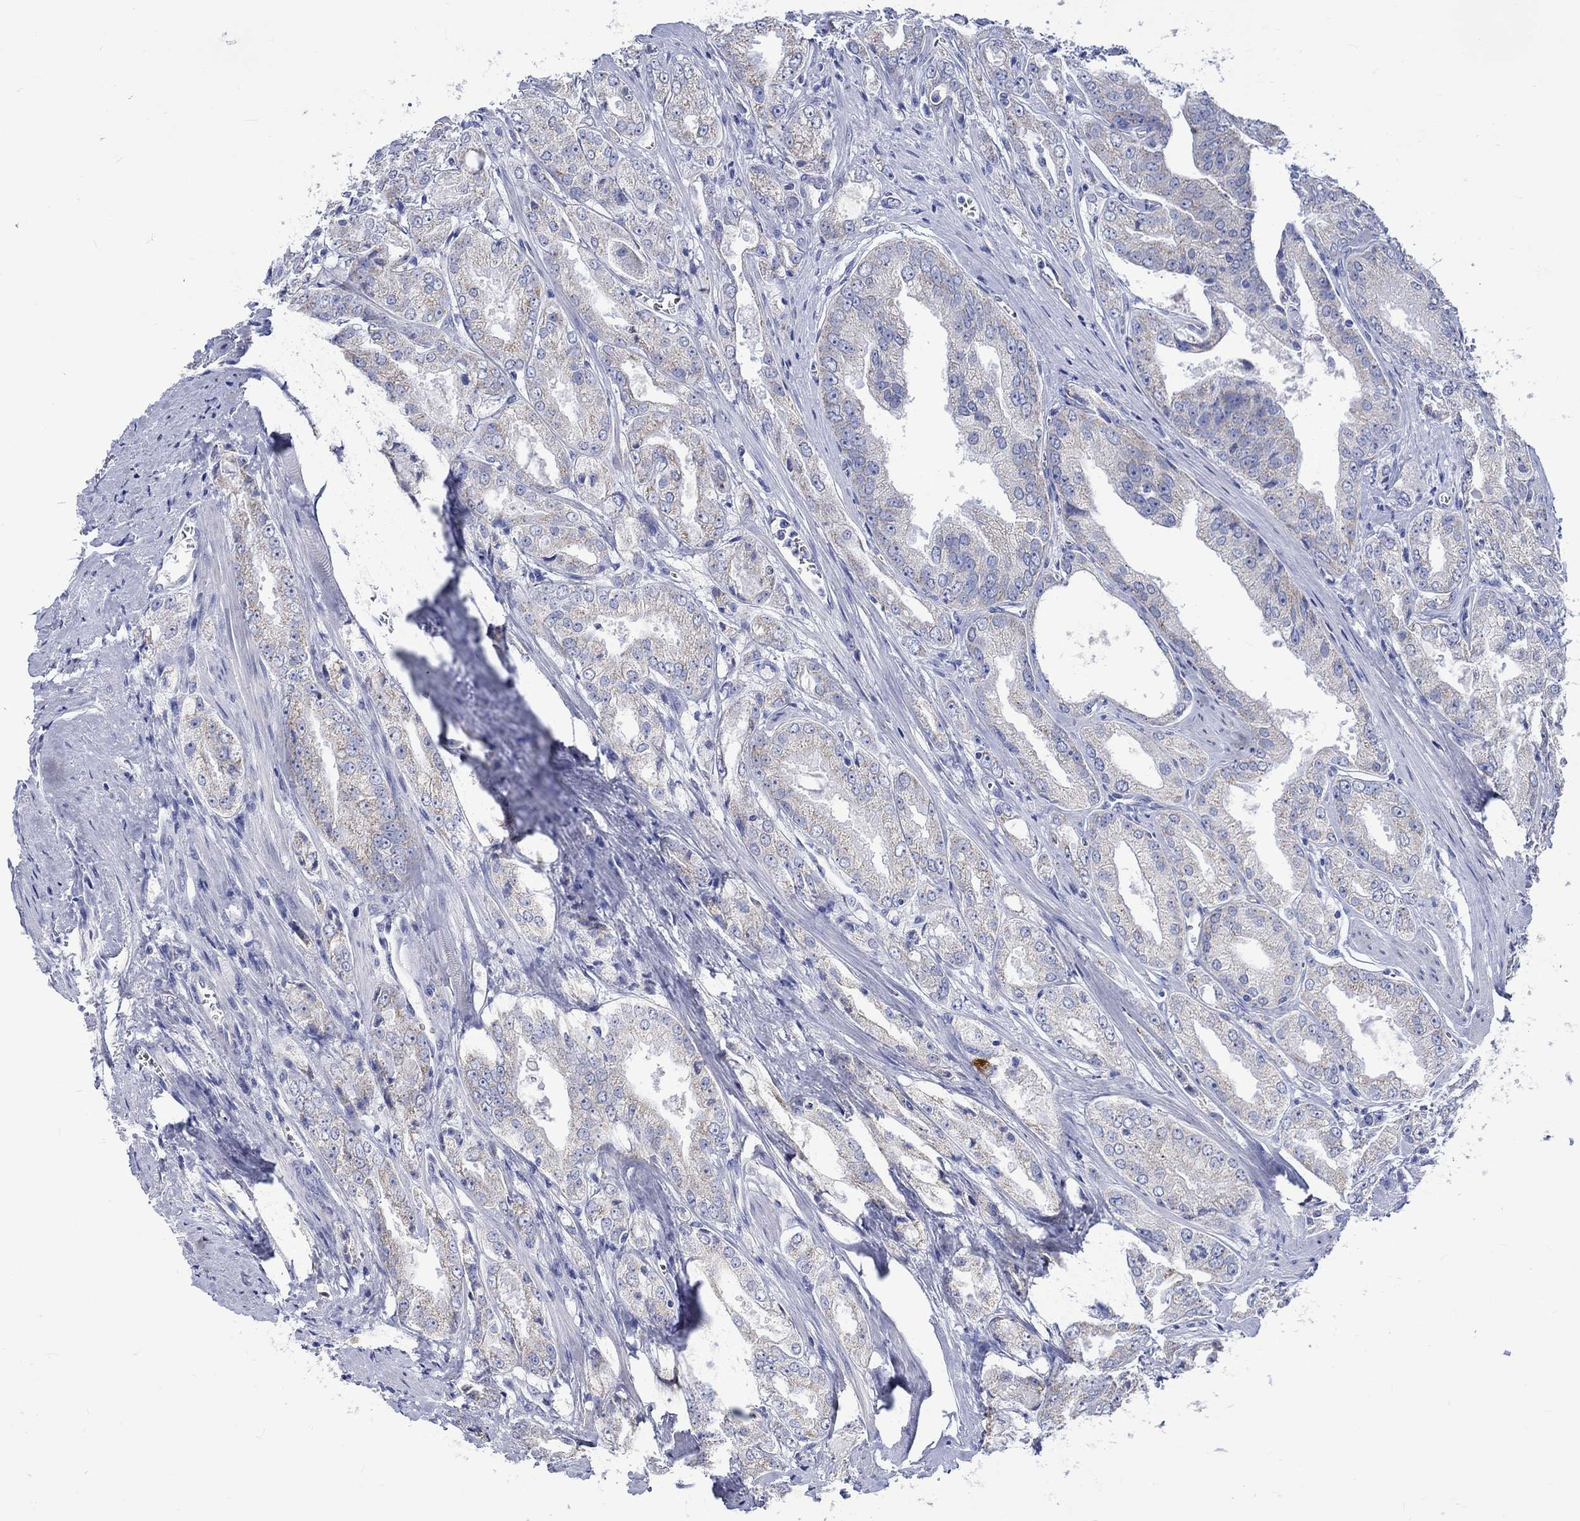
{"staining": {"intensity": "weak", "quantity": "<25%", "location": "cytoplasmic/membranous"}, "tissue": "prostate cancer", "cell_type": "Tumor cells", "image_type": "cancer", "snomed": [{"axis": "morphology", "description": "Adenocarcinoma, NOS"}, {"axis": "morphology", "description": "Adenocarcinoma, High grade"}, {"axis": "topography", "description": "Prostate"}], "caption": "Tumor cells show no significant protein staining in prostate cancer (adenocarcinoma).", "gene": "CPLX2", "patient": {"sex": "male", "age": 70}}